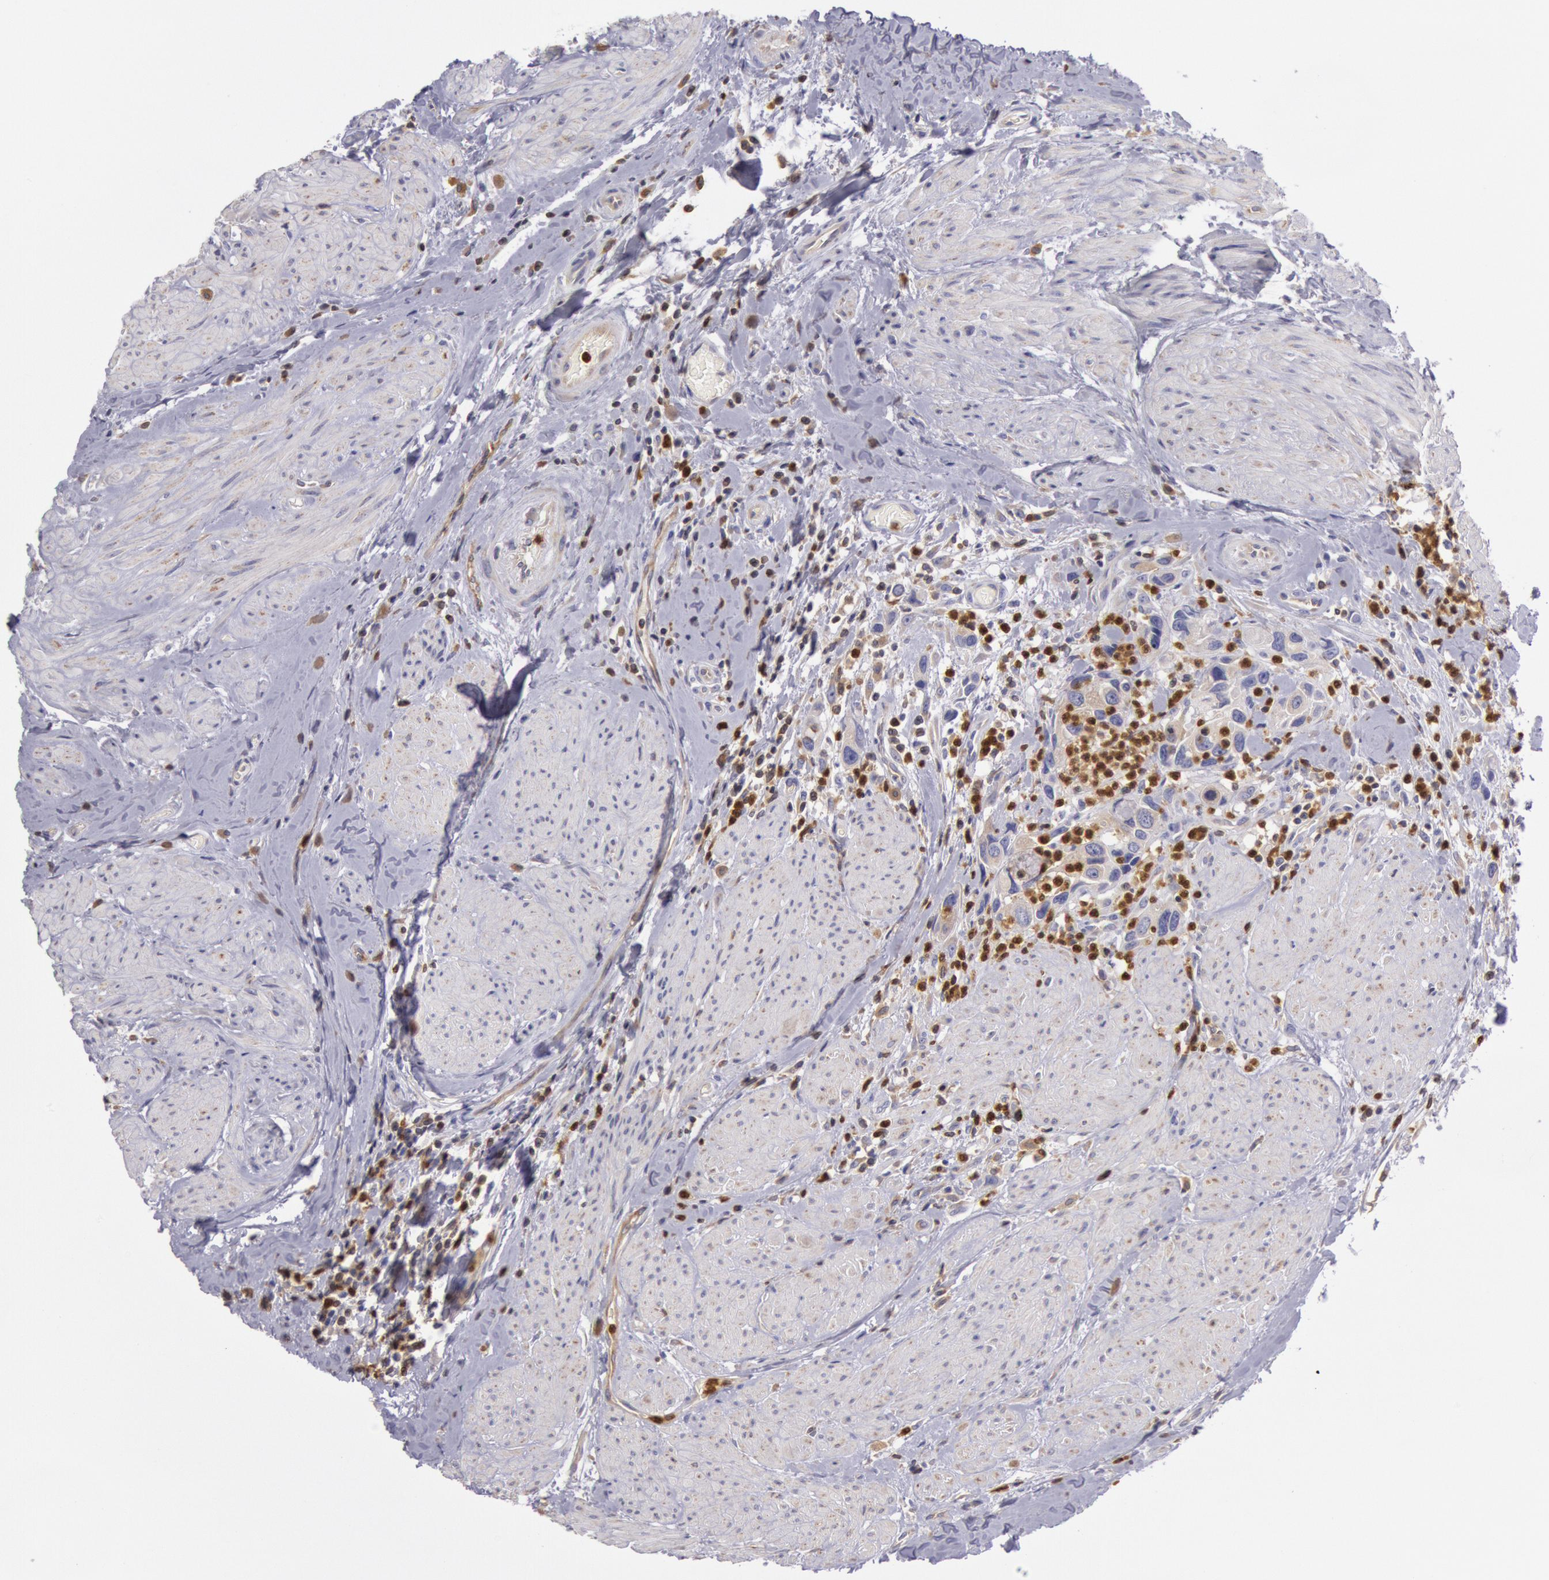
{"staining": {"intensity": "negative", "quantity": "none", "location": "none"}, "tissue": "urothelial cancer", "cell_type": "Tumor cells", "image_type": "cancer", "snomed": [{"axis": "morphology", "description": "Urothelial carcinoma, High grade"}, {"axis": "topography", "description": "Urinary bladder"}], "caption": "This is an IHC photomicrograph of human urothelial cancer. There is no positivity in tumor cells.", "gene": "RAB27A", "patient": {"sex": "male", "age": 66}}